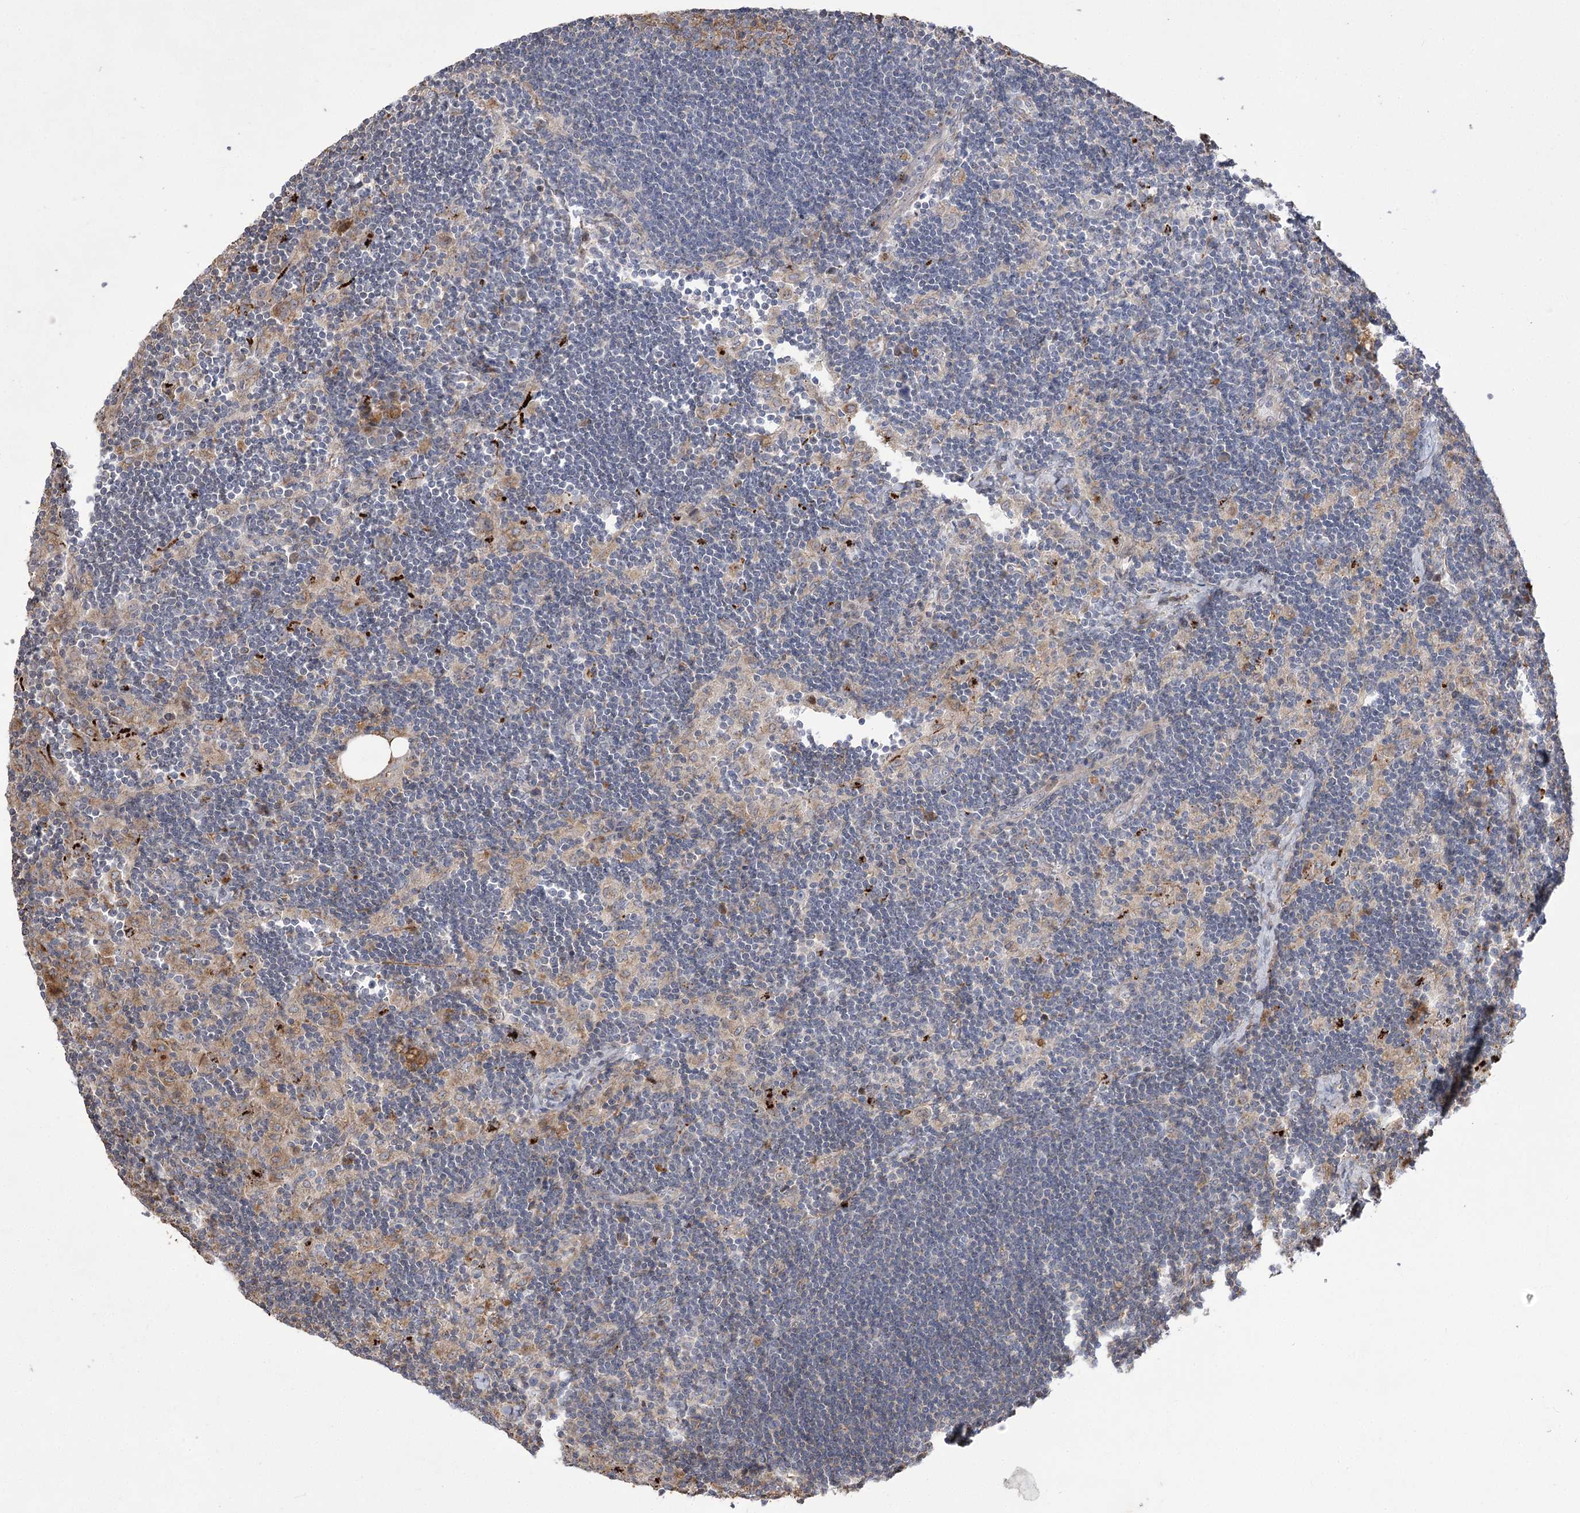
{"staining": {"intensity": "weak", "quantity": "<25%", "location": "cytoplasmic/membranous"}, "tissue": "lymph node", "cell_type": "Germinal center cells", "image_type": "normal", "snomed": [{"axis": "morphology", "description": "Normal tissue, NOS"}, {"axis": "topography", "description": "Lymph node"}], "caption": "The photomicrograph displays no staining of germinal center cells in benign lymph node. (DAB (3,3'-diaminobenzidine) immunohistochemistry (IHC), high magnification).", "gene": "RNF24", "patient": {"sex": "male", "age": 24}}